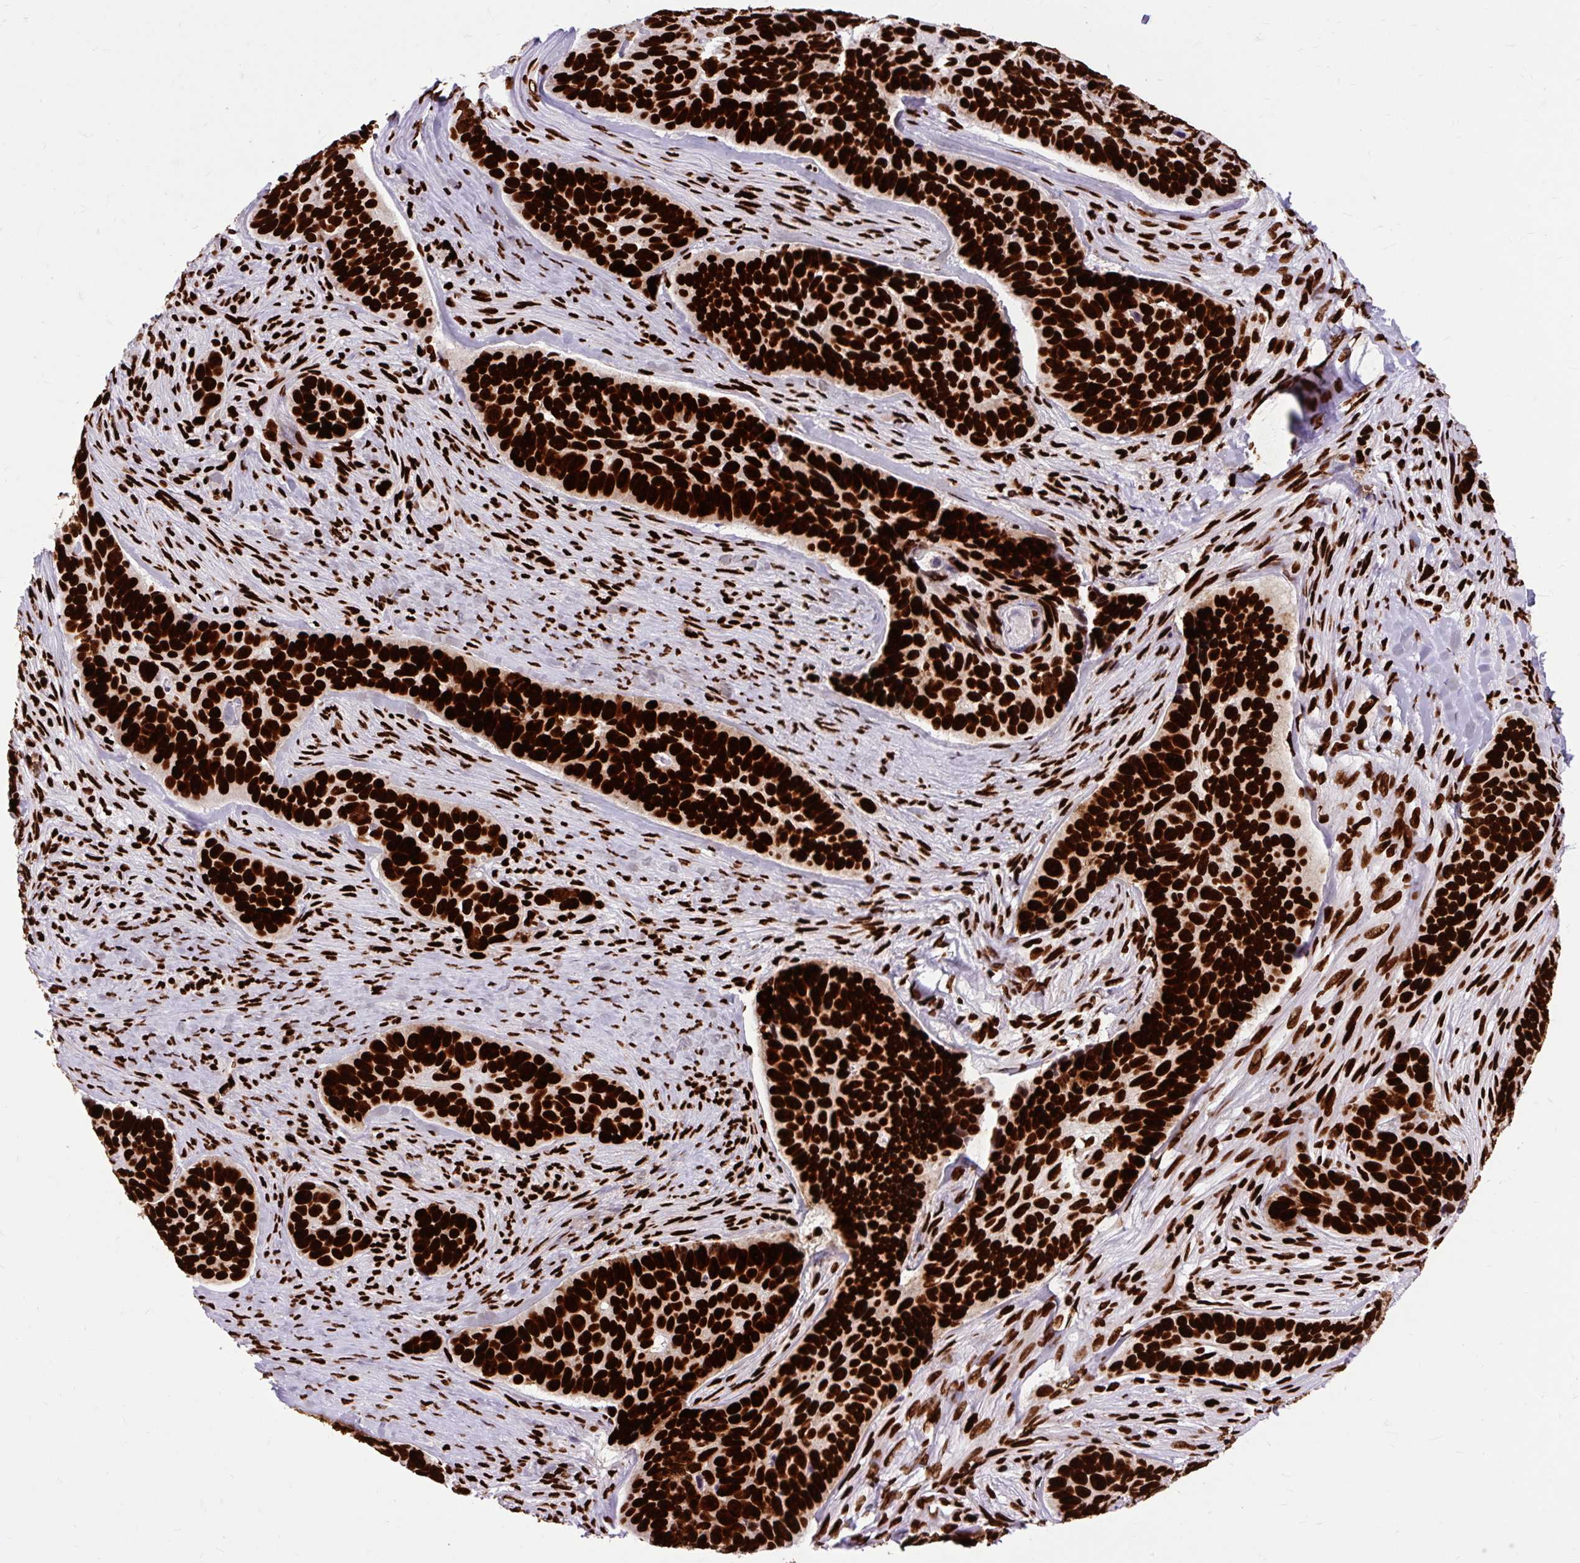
{"staining": {"intensity": "strong", "quantity": ">75%", "location": "nuclear"}, "tissue": "skin cancer", "cell_type": "Tumor cells", "image_type": "cancer", "snomed": [{"axis": "morphology", "description": "Basal cell carcinoma"}, {"axis": "topography", "description": "Skin"}], "caption": "Protein staining of skin cancer tissue demonstrates strong nuclear expression in approximately >75% of tumor cells. (DAB (3,3'-diaminobenzidine) IHC, brown staining for protein, blue staining for nuclei).", "gene": "FUS", "patient": {"sex": "female", "age": 82}}